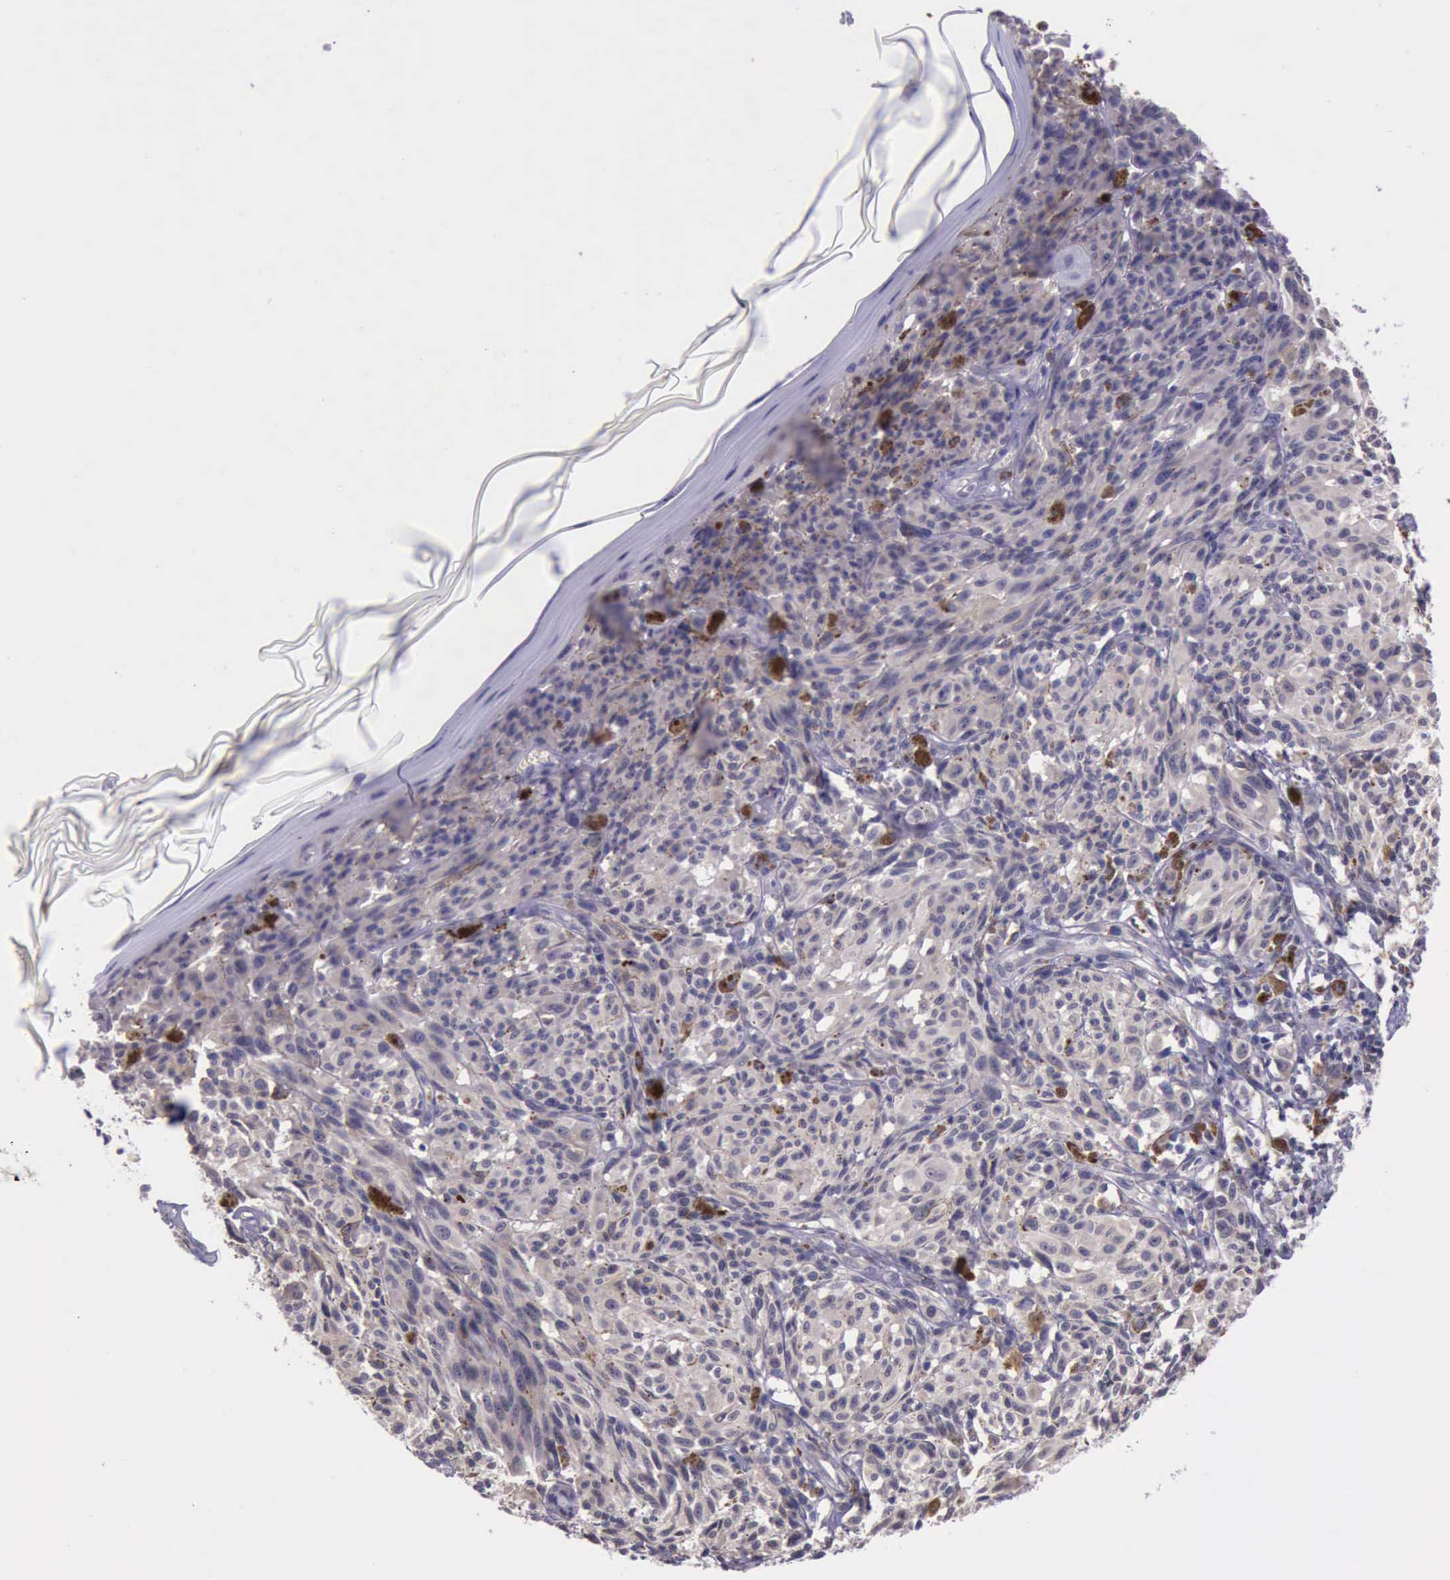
{"staining": {"intensity": "weak", "quantity": ">75%", "location": "cytoplasmic/membranous"}, "tissue": "melanoma", "cell_type": "Tumor cells", "image_type": "cancer", "snomed": [{"axis": "morphology", "description": "Malignant melanoma, NOS"}, {"axis": "topography", "description": "Skin"}], "caption": "Immunohistochemistry (DAB (3,3'-diaminobenzidine)) staining of melanoma demonstrates weak cytoplasmic/membranous protein staining in approximately >75% of tumor cells.", "gene": "PLEK2", "patient": {"sex": "female", "age": 72}}